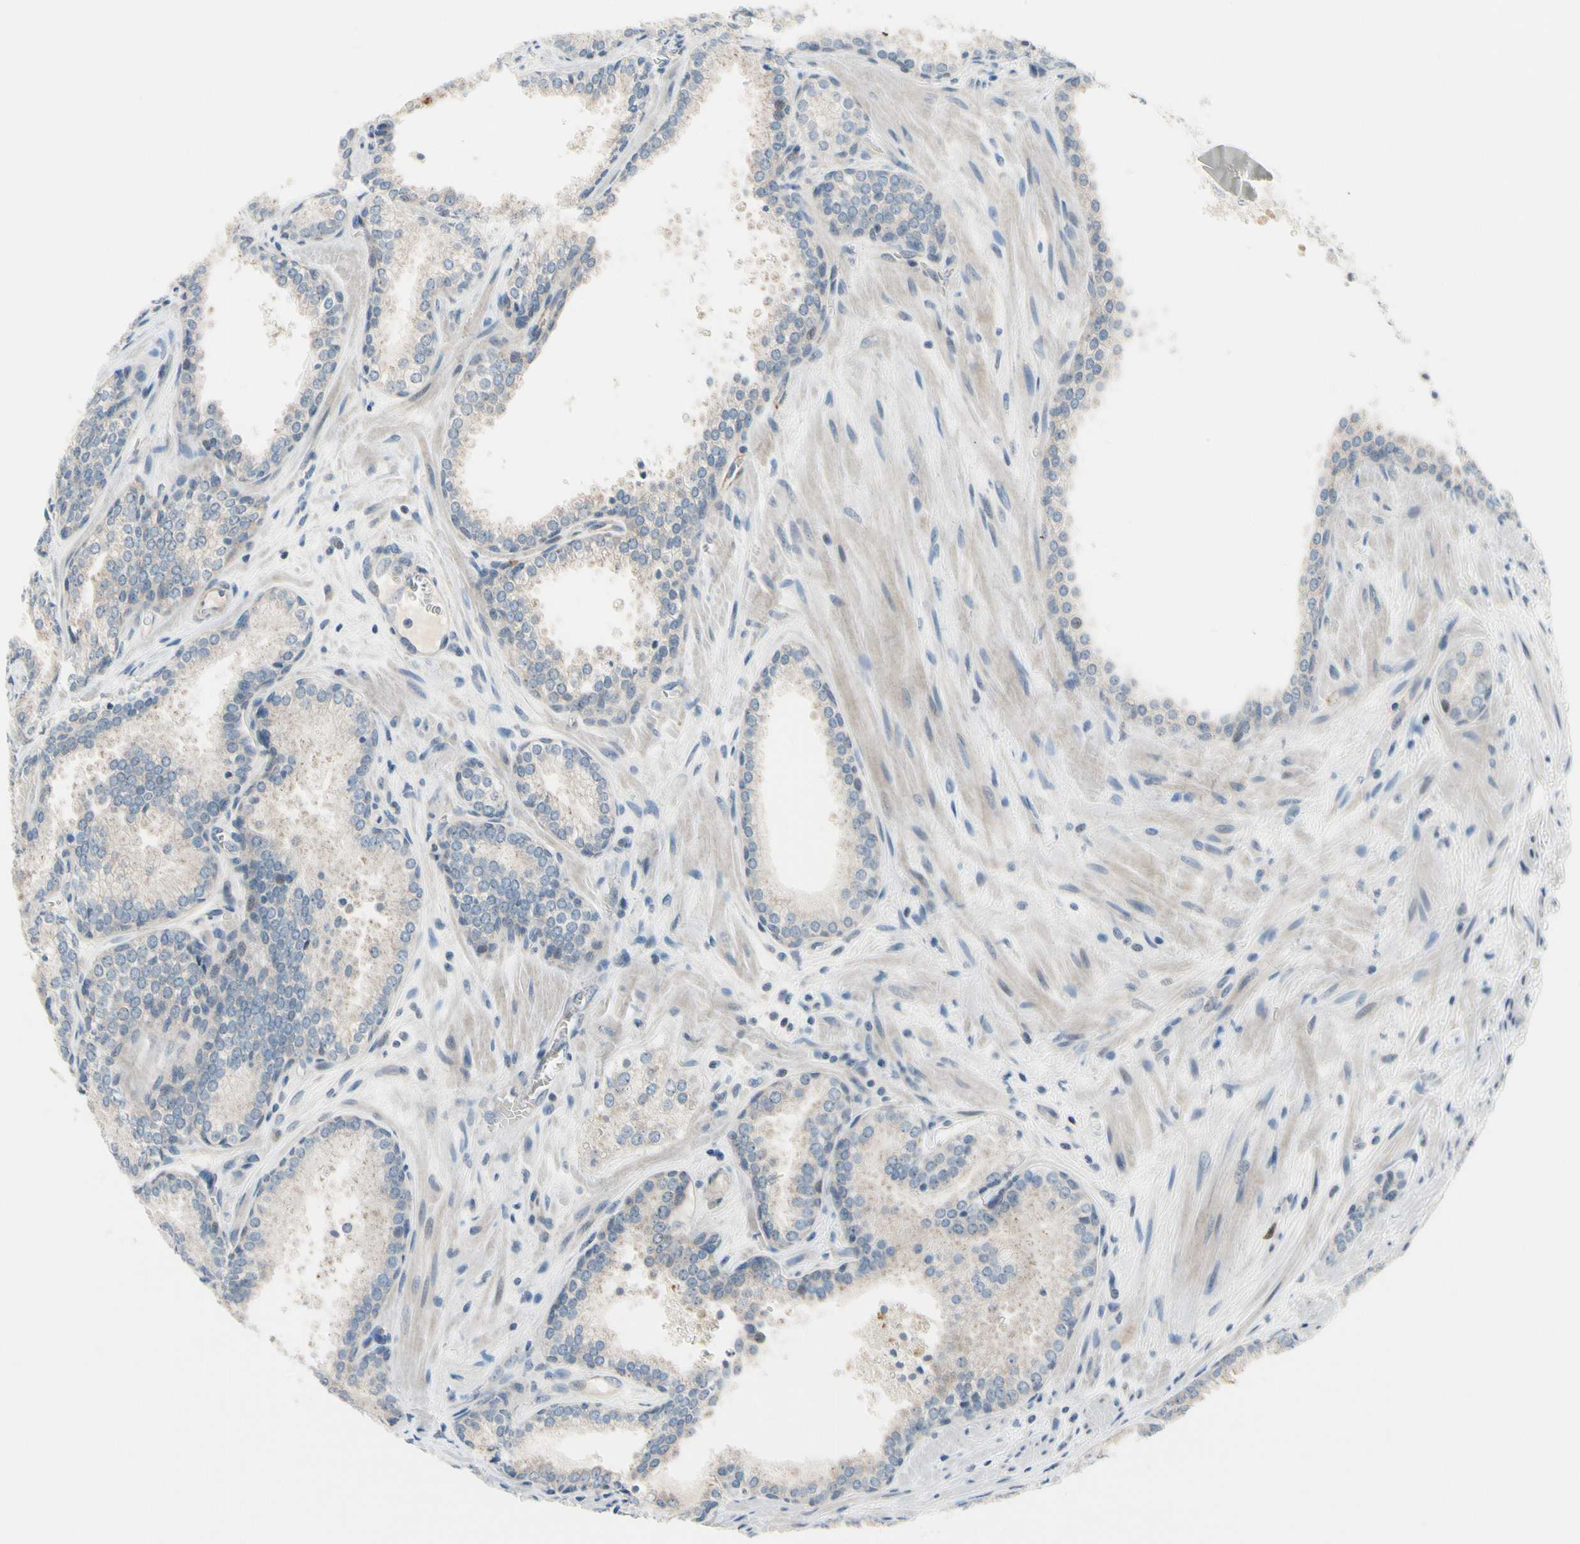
{"staining": {"intensity": "weak", "quantity": ">75%", "location": "cytoplasmic/membranous"}, "tissue": "prostate cancer", "cell_type": "Tumor cells", "image_type": "cancer", "snomed": [{"axis": "morphology", "description": "Adenocarcinoma, Low grade"}, {"axis": "topography", "description": "Prostate"}], "caption": "Human prostate adenocarcinoma (low-grade) stained with a brown dye demonstrates weak cytoplasmic/membranous positive staining in about >75% of tumor cells.", "gene": "CFAP36", "patient": {"sex": "male", "age": 60}}